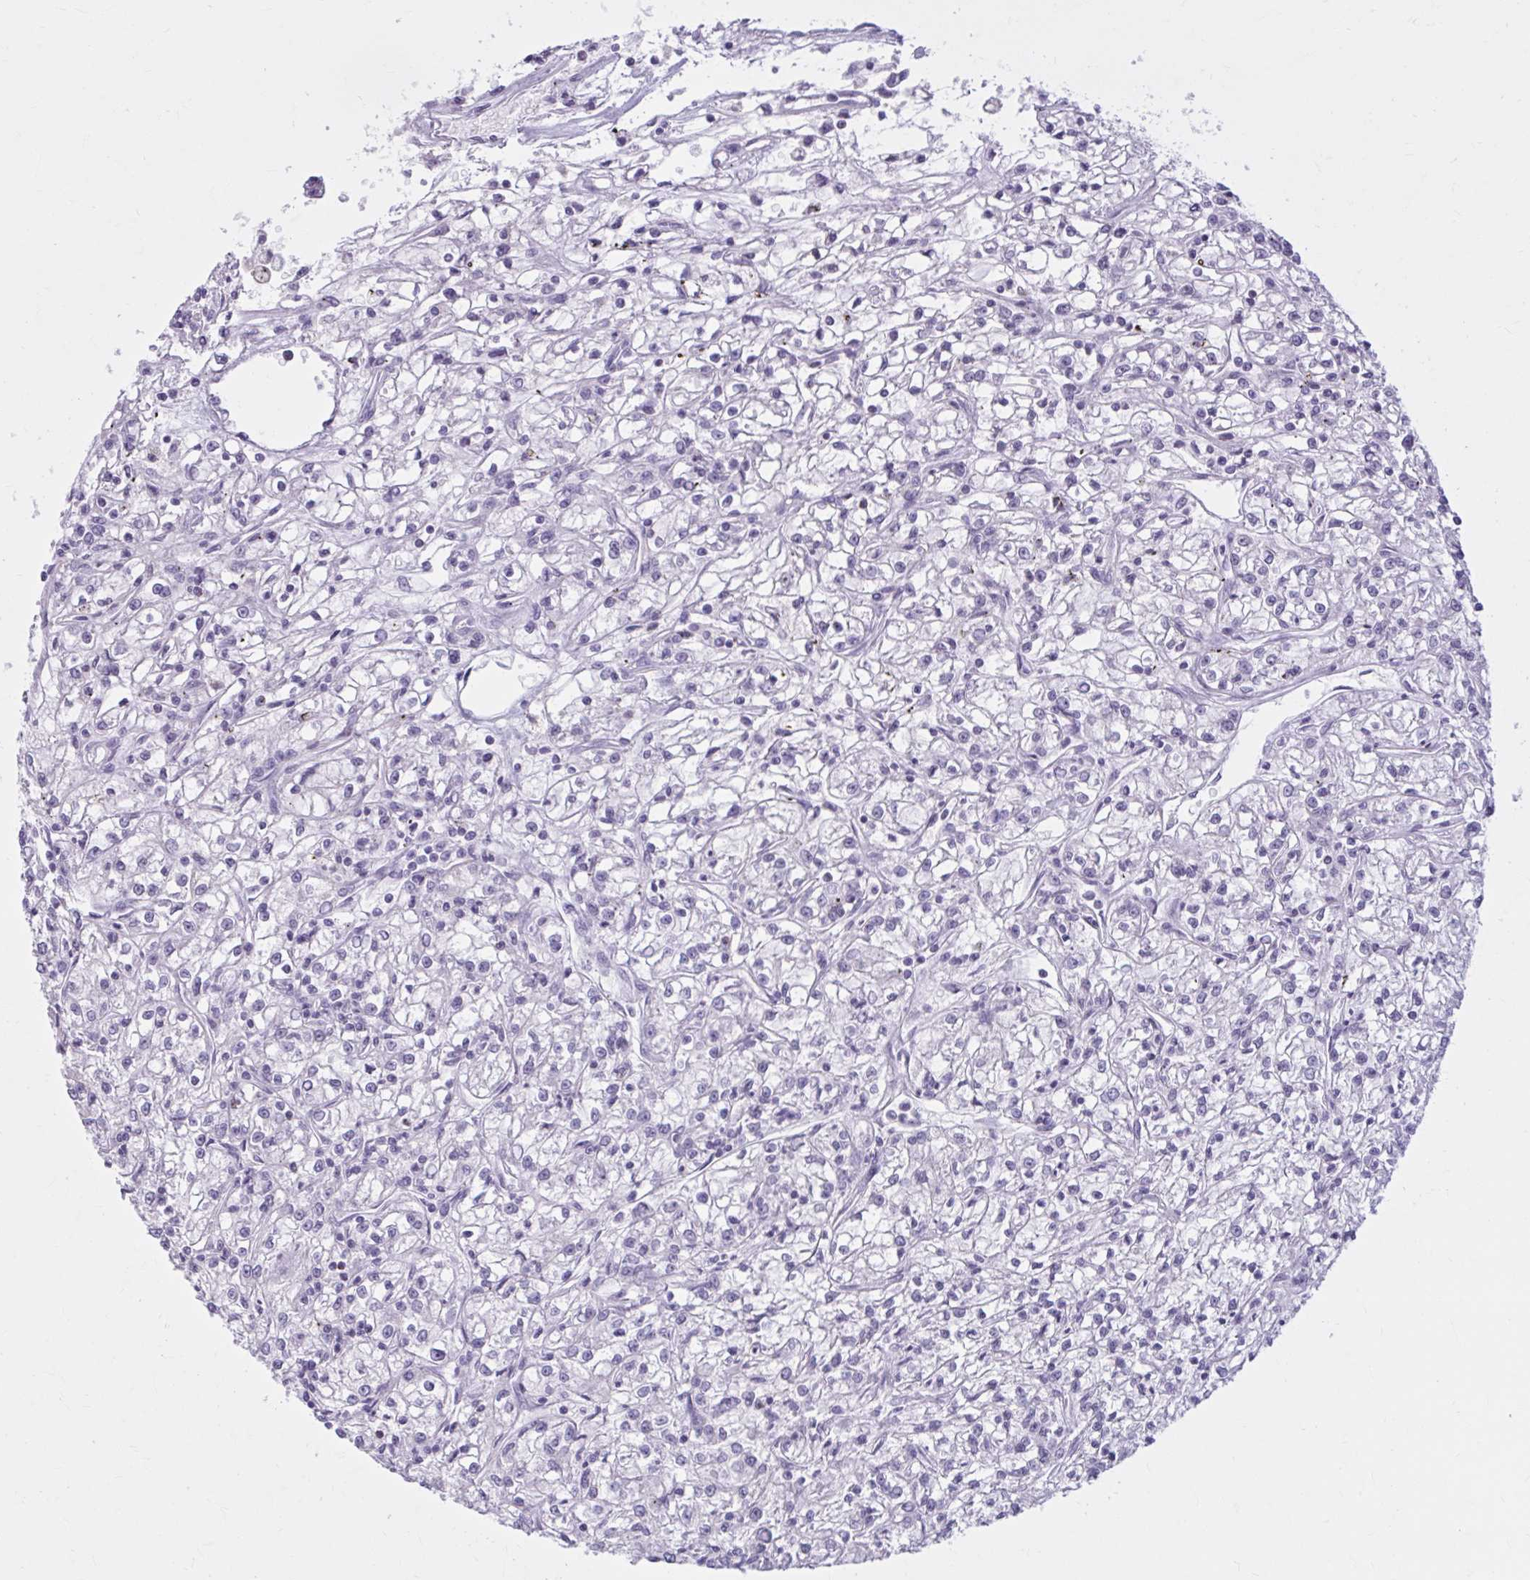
{"staining": {"intensity": "negative", "quantity": "none", "location": "none"}, "tissue": "renal cancer", "cell_type": "Tumor cells", "image_type": "cancer", "snomed": [{"axis": "morphology", "description": "Adenocarcinoma, NOS"}, {"axis": "topography", "description": "Kidney"}], "caption": "Immunohistochemical staining of human adenocarcinoma (renal) reveals no significant expression in tumor cells.", "gene": "OR4B1", "patient": {"sex": "female", "age": 59}}